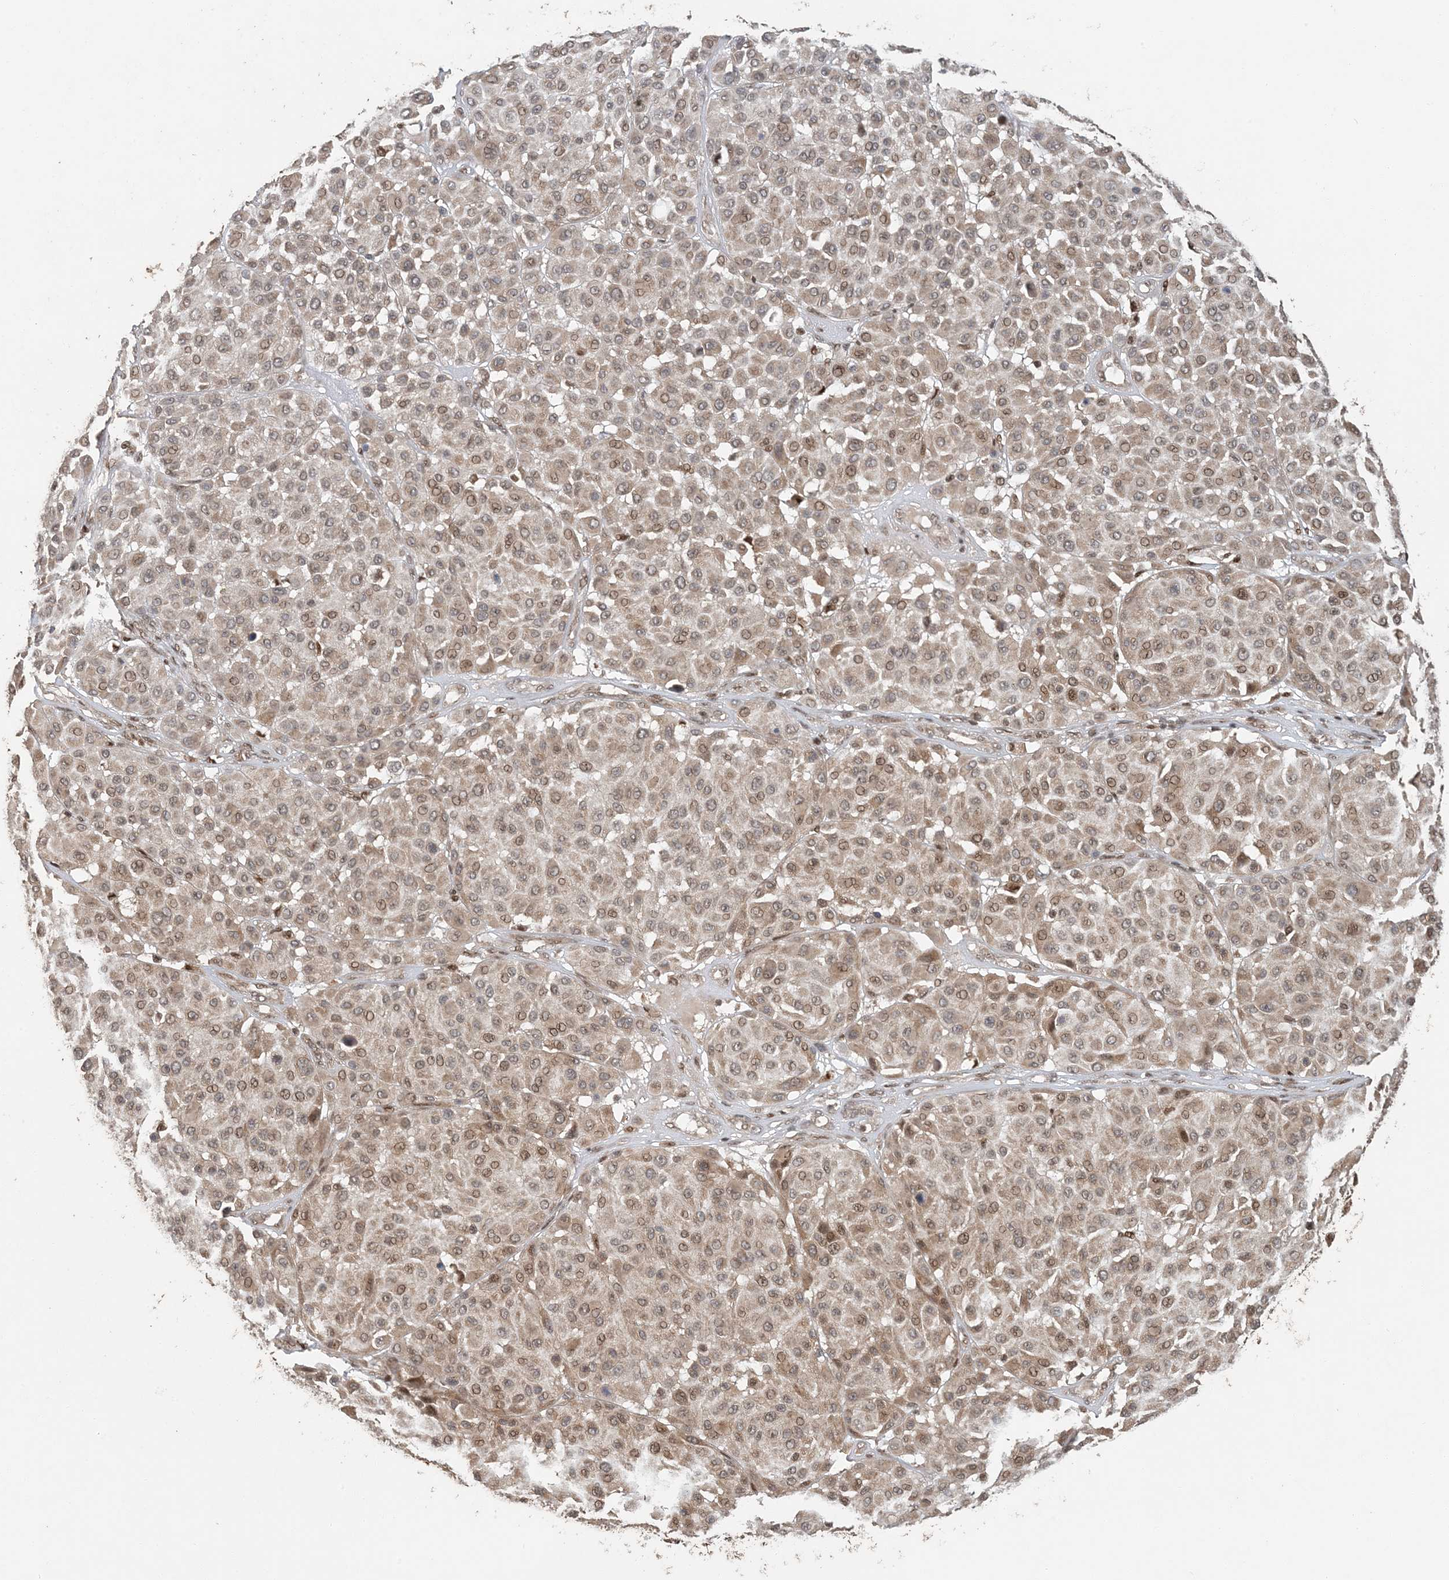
{"staining": {"intensity": "weak", "quantity": ">75%", "location": "nuclear"}, "tissue": "melanoma", "cell_type": "Tumor cells", "image_type": "cancer", "snomed": [{"axis": "morphology", "description": "Malignant melanoma, Metastatic site"}, {"axis": "topography", "description": "Soft tissue"}], "caption": "Immunohistochemical staining of malignant melanoma (metastatic site) demonstrates low levels of weak nuclear expression in about >75% of tumor cells.", "gene": "ATP13A2", "patient": {"sex": "male", "age": 41}}